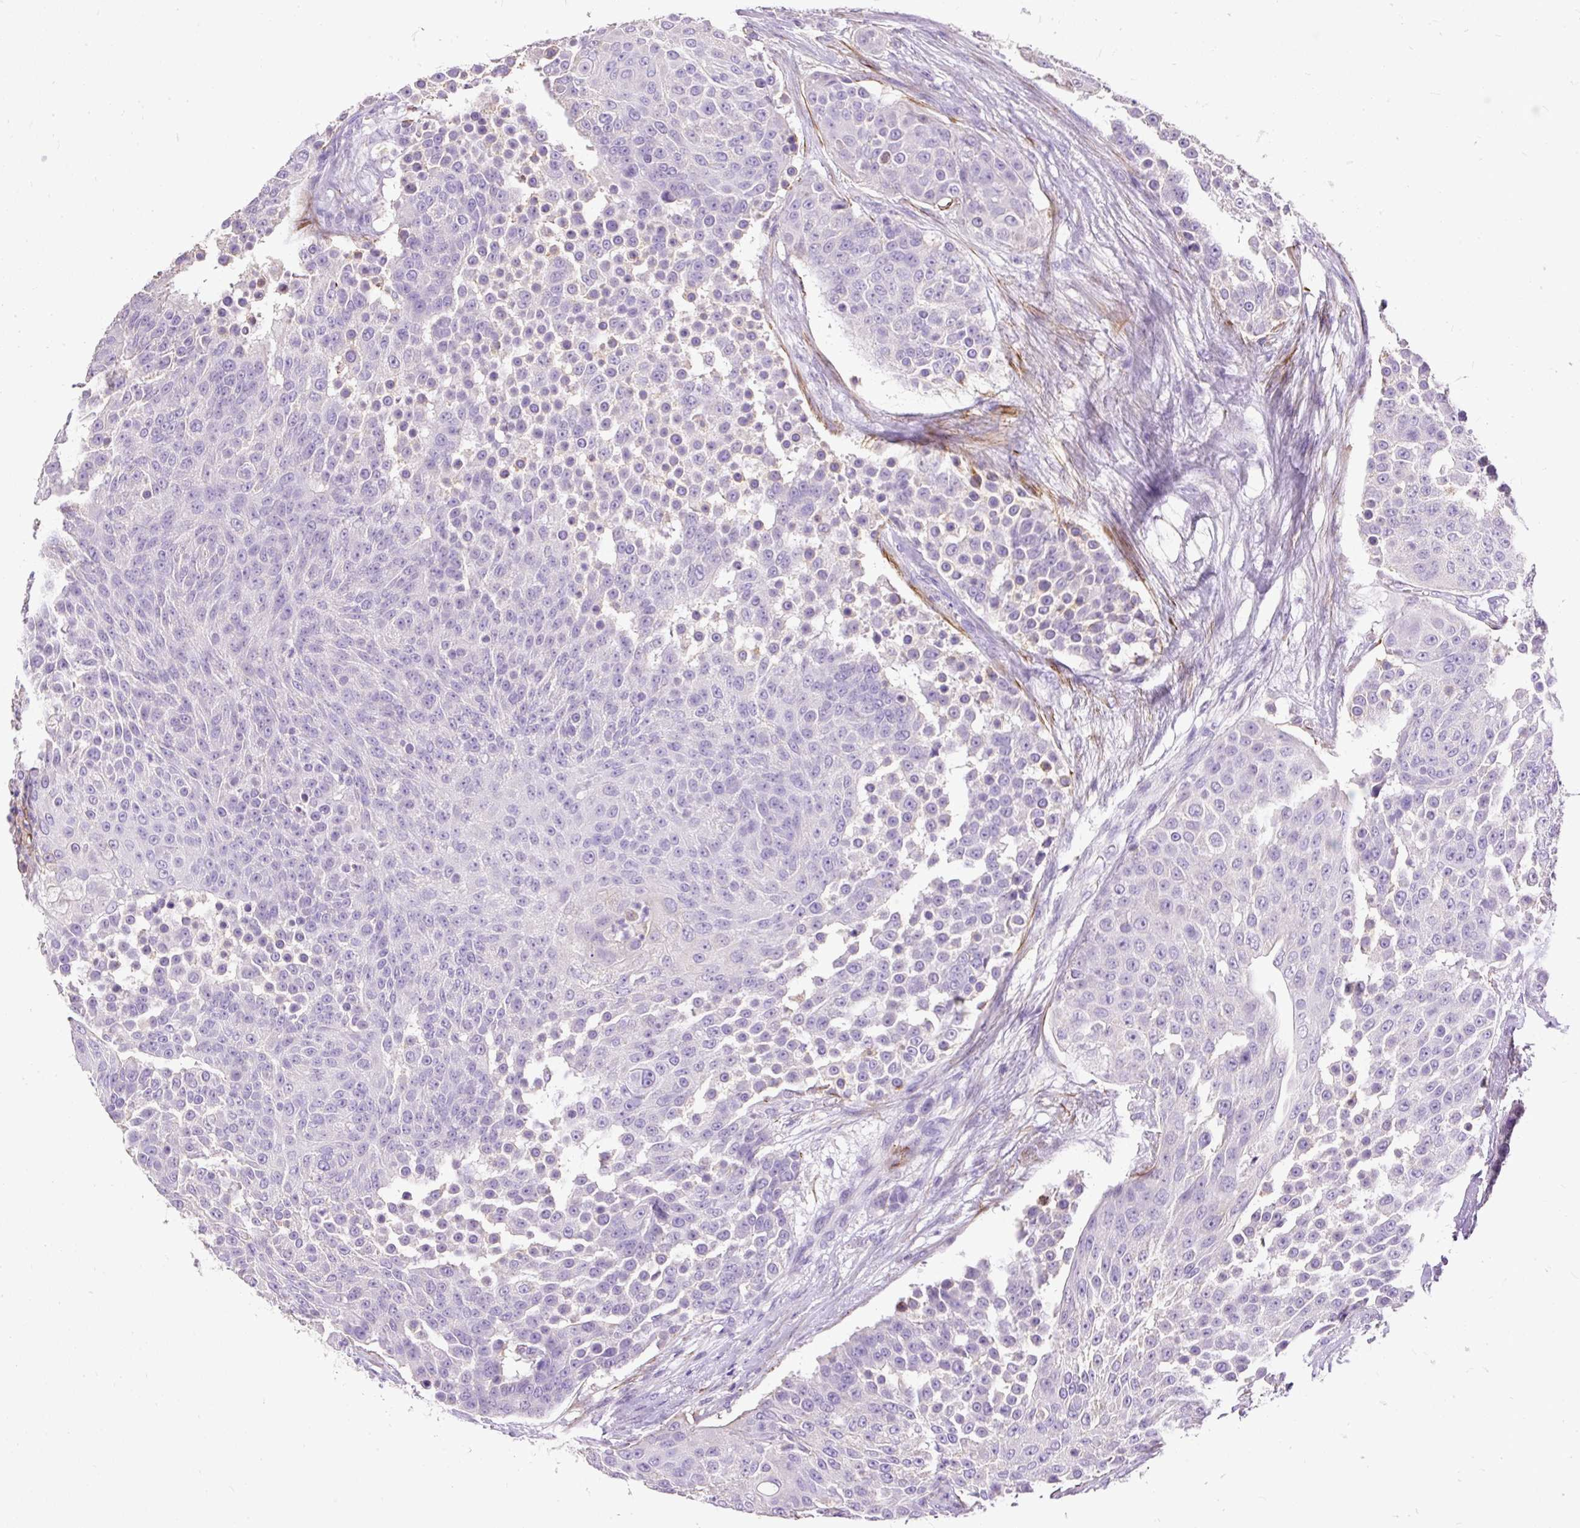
{"staining": {"intensity": "negative", "quantity": "none", "location": "none"}, "tissue": "urothelial cancer", "cell_type": "Tumor cells", "image_type": "cancer", "snomed": [{"axis": "morphology", "description": "Urothelial carcinoma, High grade"}, {"axis": "topography", "description": "Urinary bladder"}], "caption": "Immunohistochemical staining of human urothelial cancer displays no significant positivity in tumor cells. (DAB IHC visualized using brightfield microscopy, high magnification).", "gene": "GBX1", "patient": {"sex": "female", "age": 63}}